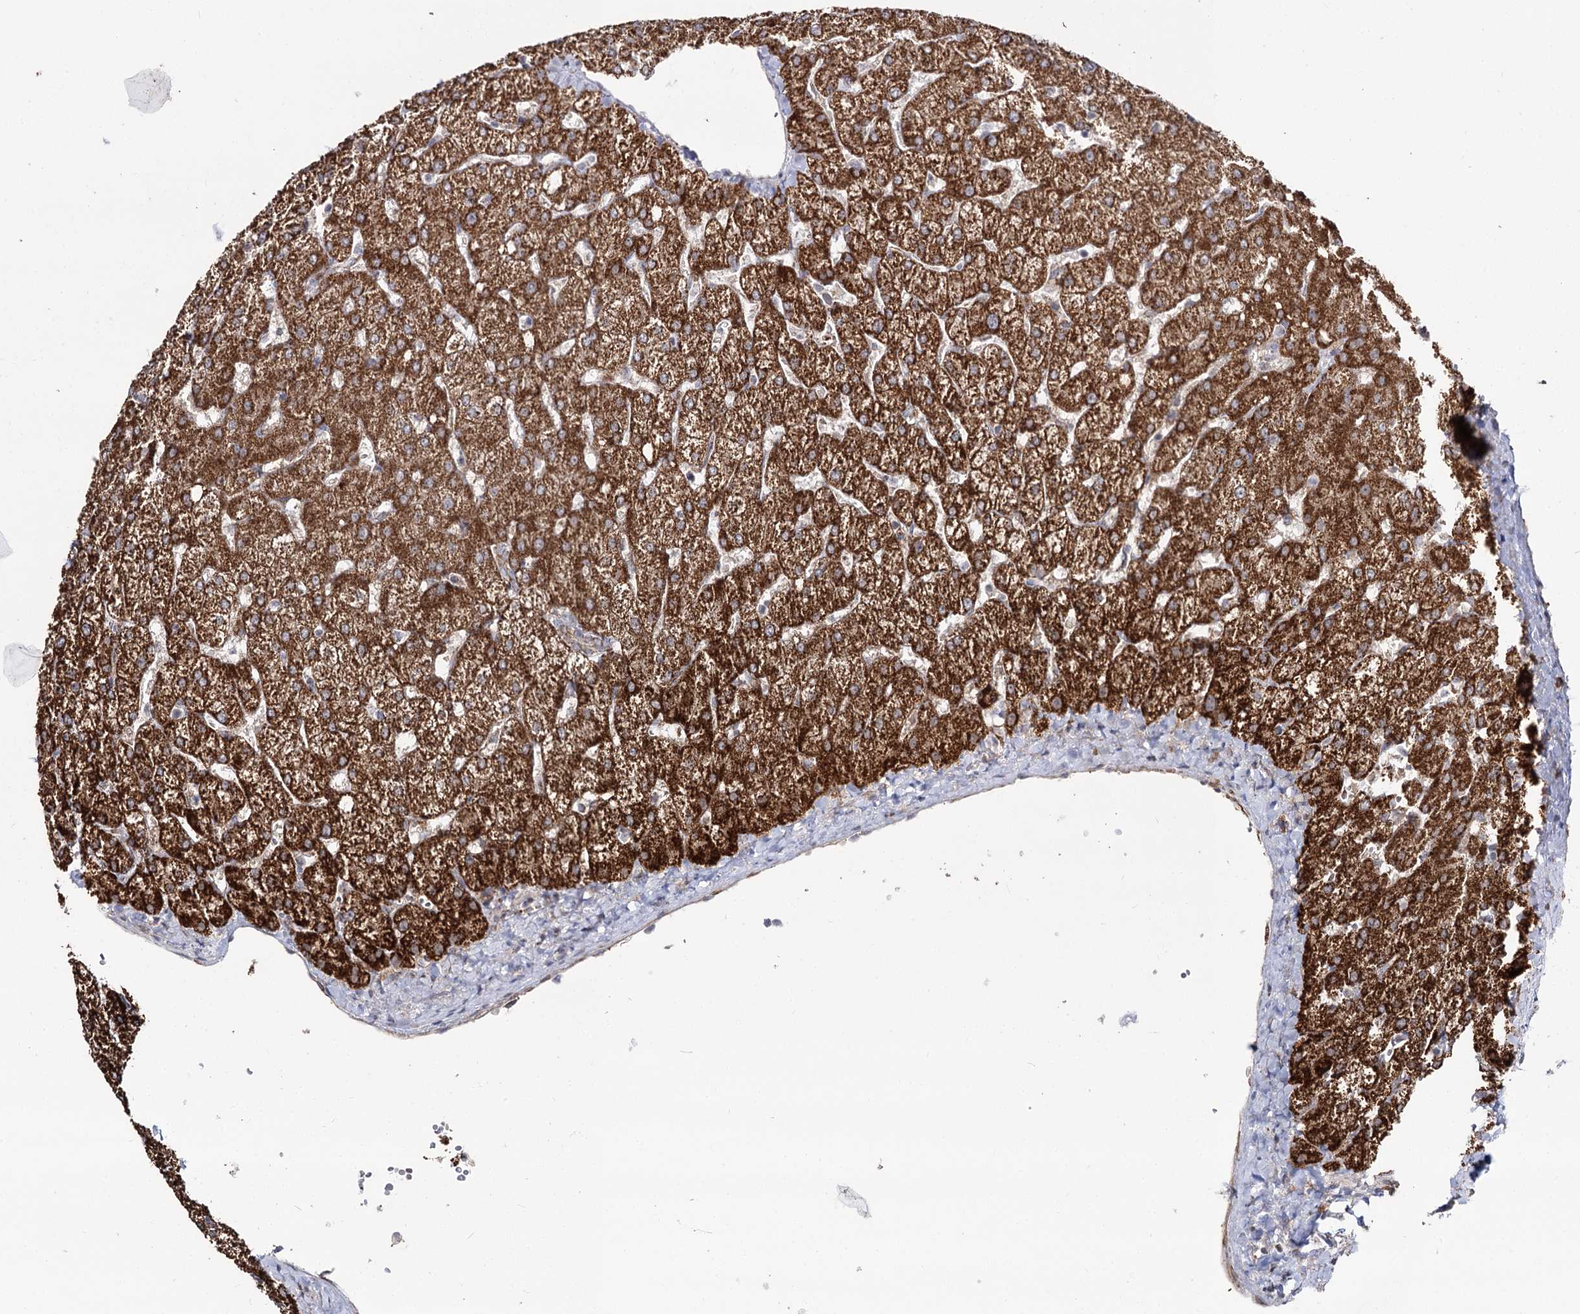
{"staining": {"intensity": "weak", "quantity": "25%-75%", "location": "cytoplasmic/membranous"}, "tissue": "liver", "cell_type": "Cholangiocytes", "image_type": "normal", "snomed": [{"axis": "morphology", "description": "Normal tissue, NOS"}, {"axis": "topography", "description": "Liver"}], "caption": "Approximately 25%-75% of cholangiocytes in benign liver demonstrate weak cytoplasmic/membranous protein positivity as visualized by brown immunohistochemical staining.", "gene": "CBR4", "patient": {"sex": "female", "age": 54}}